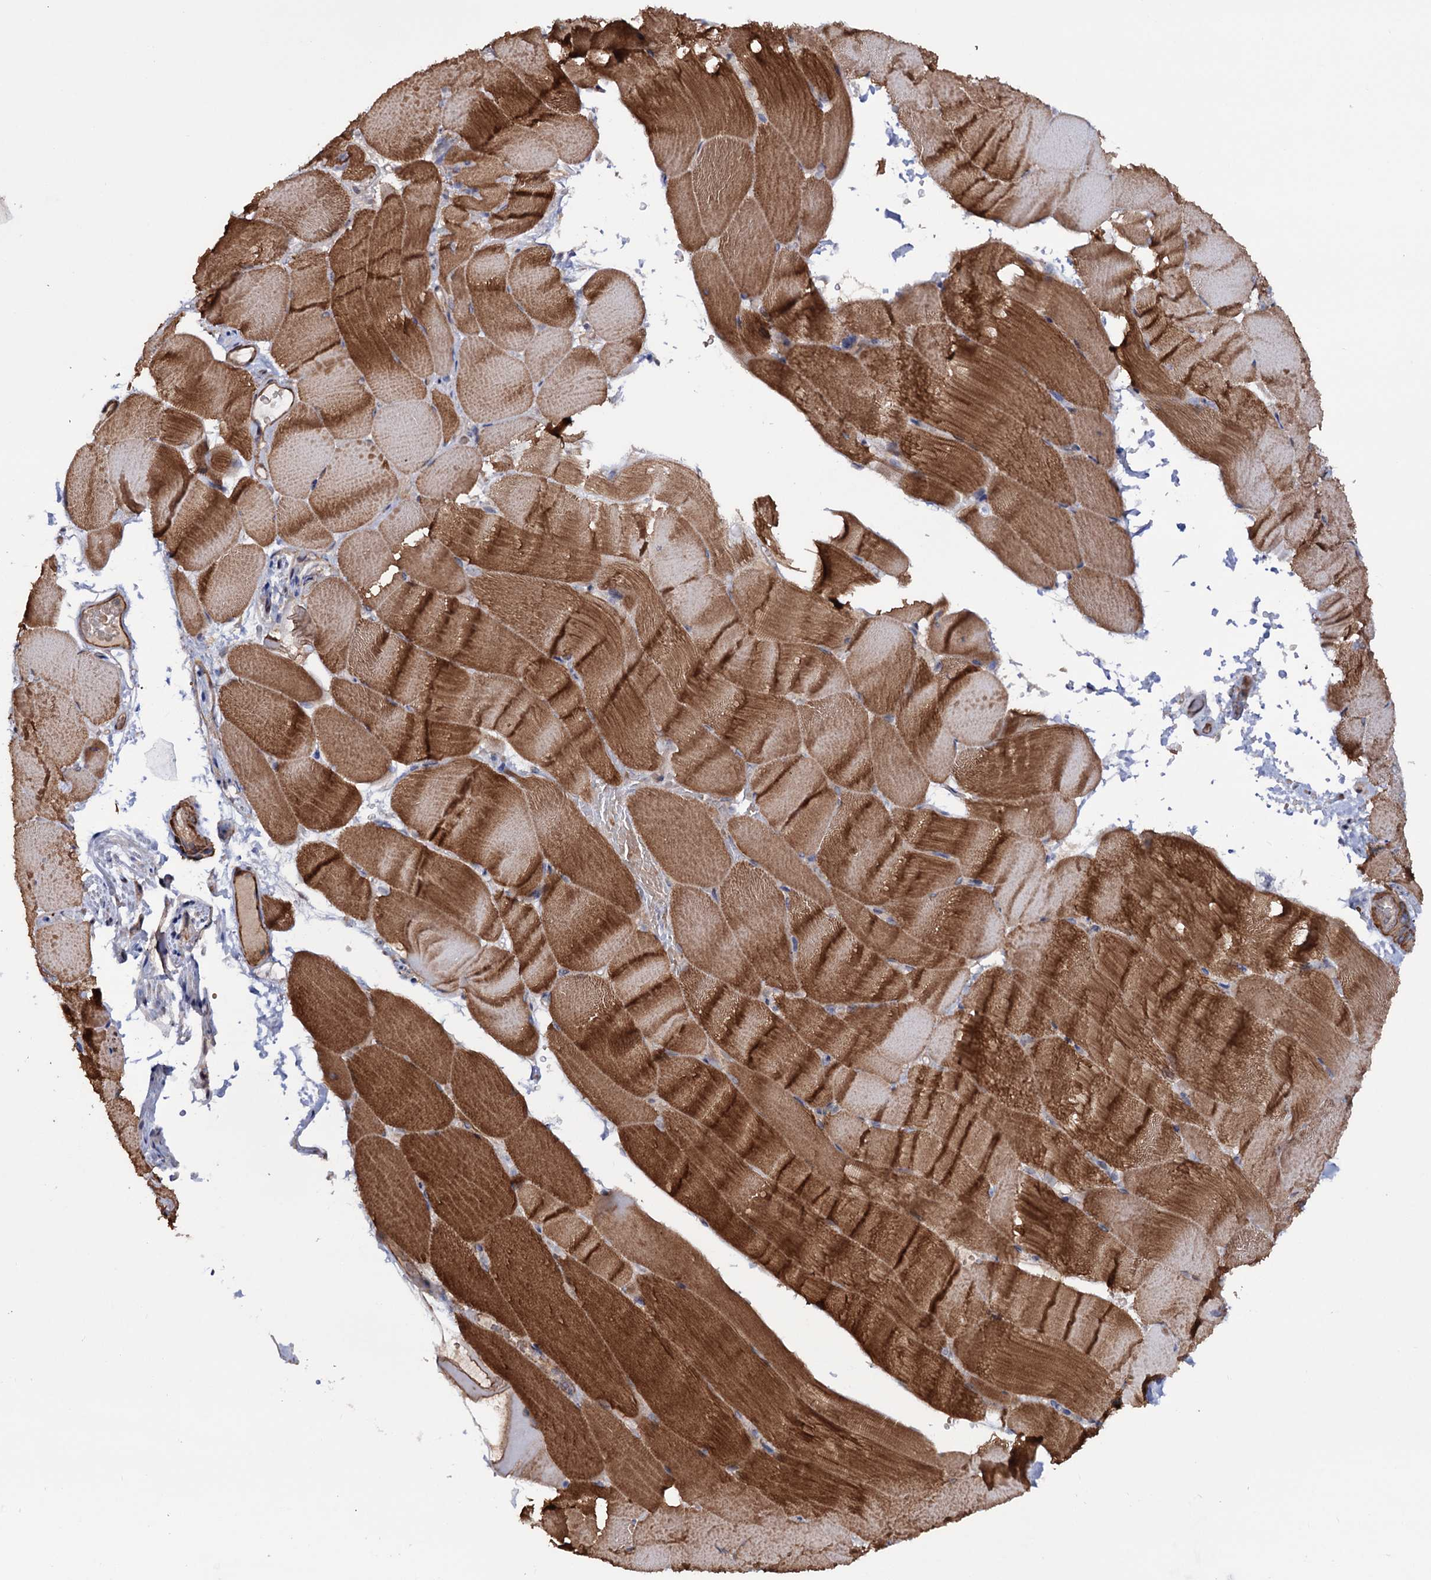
{"staining": {"intensity": "strong", "quantity": ">75%", "location": "cytoplasmic/membranous"}, "tissue": "skeletal muscle", "cell_type": "Myocytes", "image_type": "normal", "snomed": [{"axis": "morphology", "description": "Normal tissue, NOS"}, {"axis": "topography", "description": "Skeletal muscle"}, {"axis": "topography", "description": "Parathyroid gland"}], "caption": "Brown immunohistochemical staining in unremarkable skeletal muscle shows strong cytoplasmic/membranous positivity in about >75% of myocytes.", "gene": "FERMT2", "patient": {"sex": "female", "age": 37}}